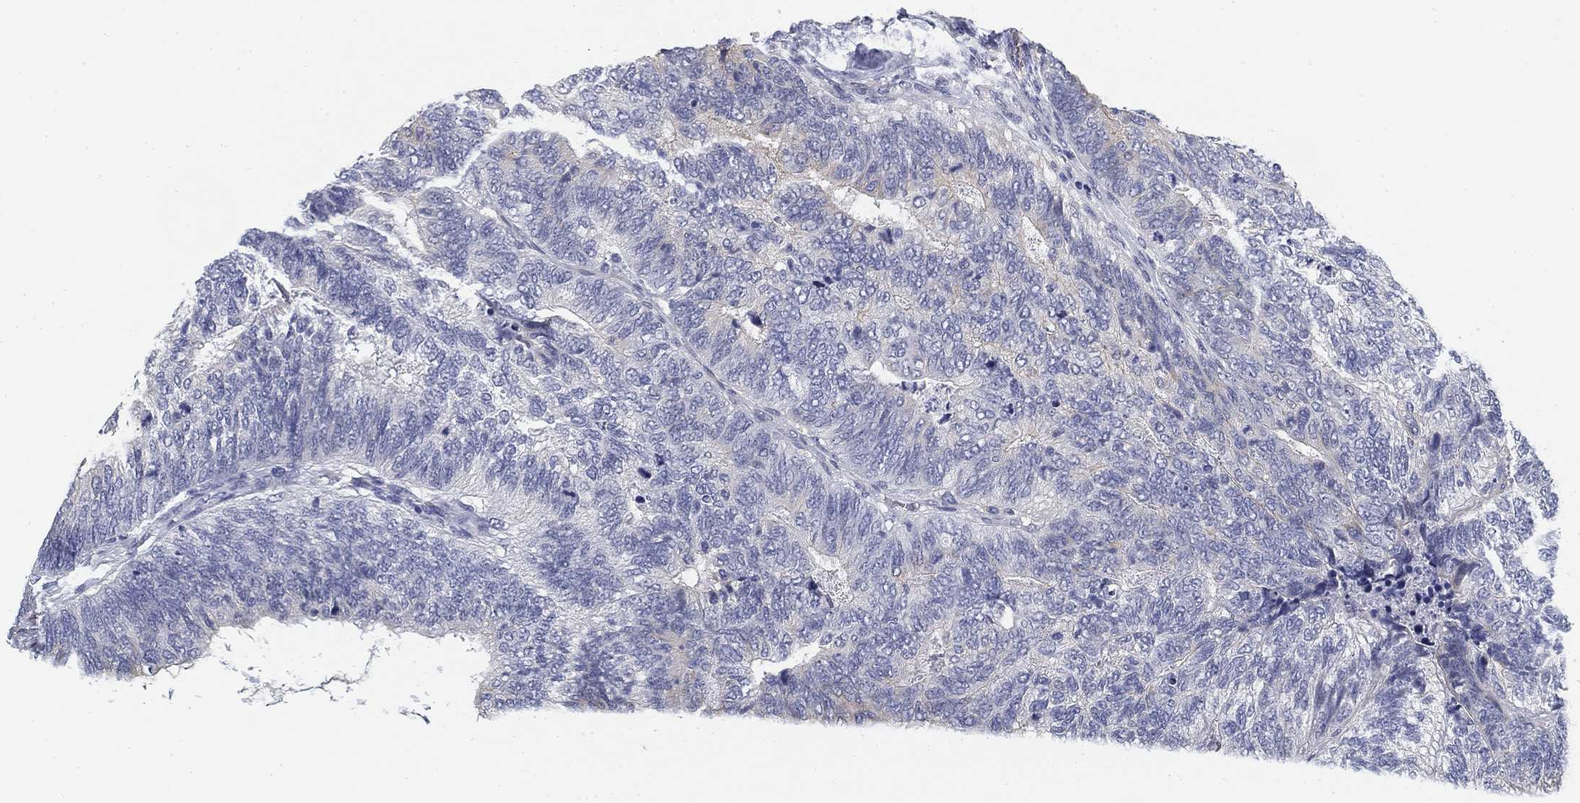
{"staining": {"intensity": "negative", "quantity": "none", "location": "none"}, "tissue": "colorectal cancer", "cell_type": "Tumor cells", "image_type": "cancer", "snomed": [{"axis": "morphology", "description": "Adenocarcinoma, NOS"}, {"axis": "topography", "description": "Colon"}], "caption": "Immunohistochemical staining of colorectal cancer (adenocarcinoma) displays no significant staining in tumor cells.", "gene": "SLC2A5", "patient": {"sex": "female", "age": 67}}